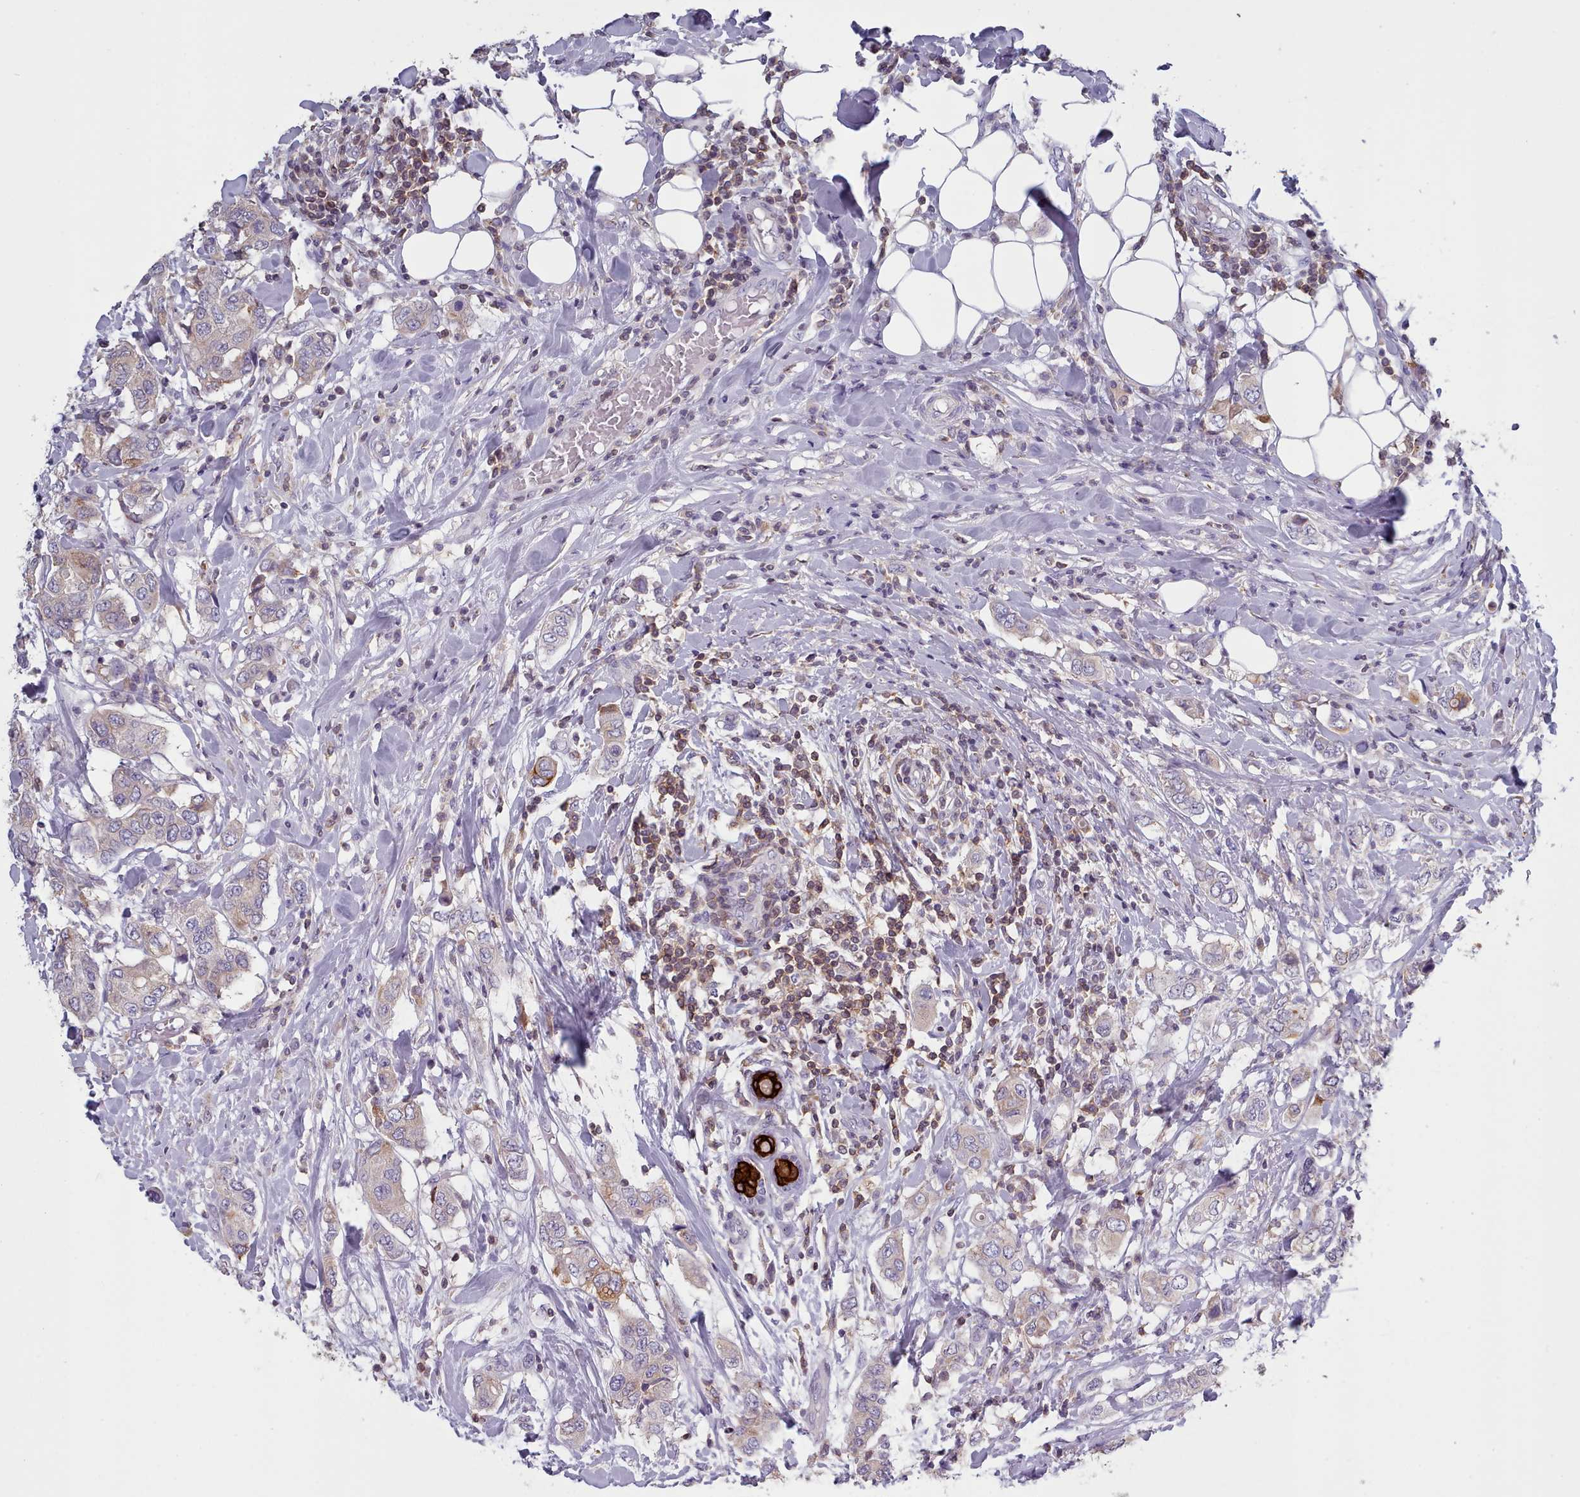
{"staining": {"intensity": "moderate", "quantity": "<25%", "location": "cytoplasmic/membranous"}, "tissue": "breast cancer", "cell_type": "Tumor cells", "image_type": "cancer", "snomed": [{"axis": "morphology", "description": "Lobular carcinoma"}, {"axis": "topography", "description": "Breast"}], "caption": "Immunohistochemical staining of breast lobular carcinoma exhibits moderate cytoplasmic/membranous protein expression in about <25% of tumor cells.", "gene": "RAC2", "patient": {"sex": "female", "age": 51}}